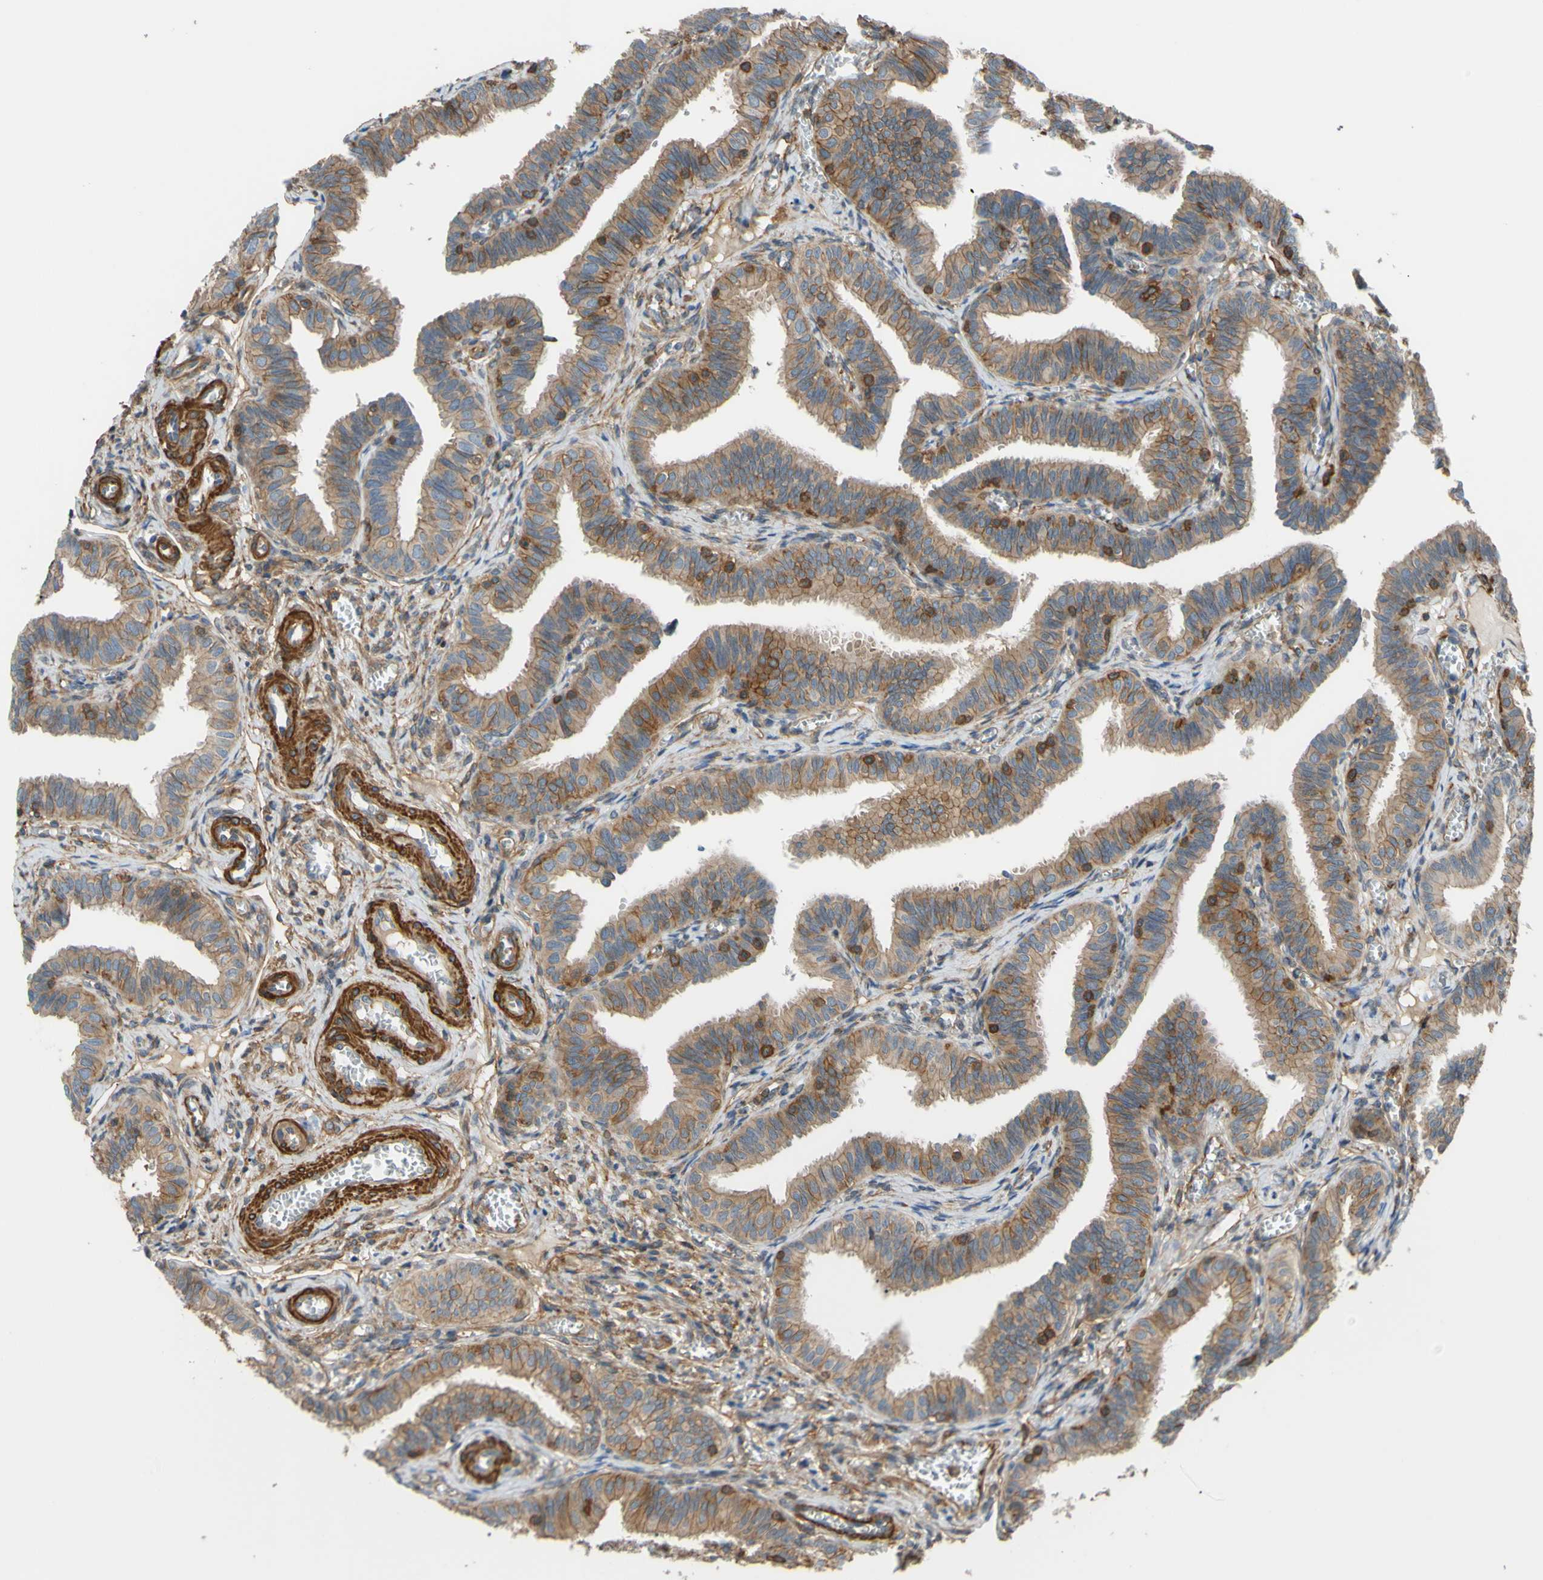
{"staining": {"intensity": "moderate", "quantity": ">75%", "location": "cytoplasmic/membranous"}, "tissue": "fallopian tube", "cell_type": "Glandular cells", "image_type": "normal", "snomed": [{"axis": "morphology", "description": "Normal tissue, NOS"}, {"axis": "topography", "description": "Fallopian tube"}], "caption": "Brown immunohistochemical staining in benign fallopian tube reveals moderate cytoplasmic/membranous positivity in approximately >75% of glandular cells.", "gene": "ADD3", "patient": {"sex": "female", "age": 46}}